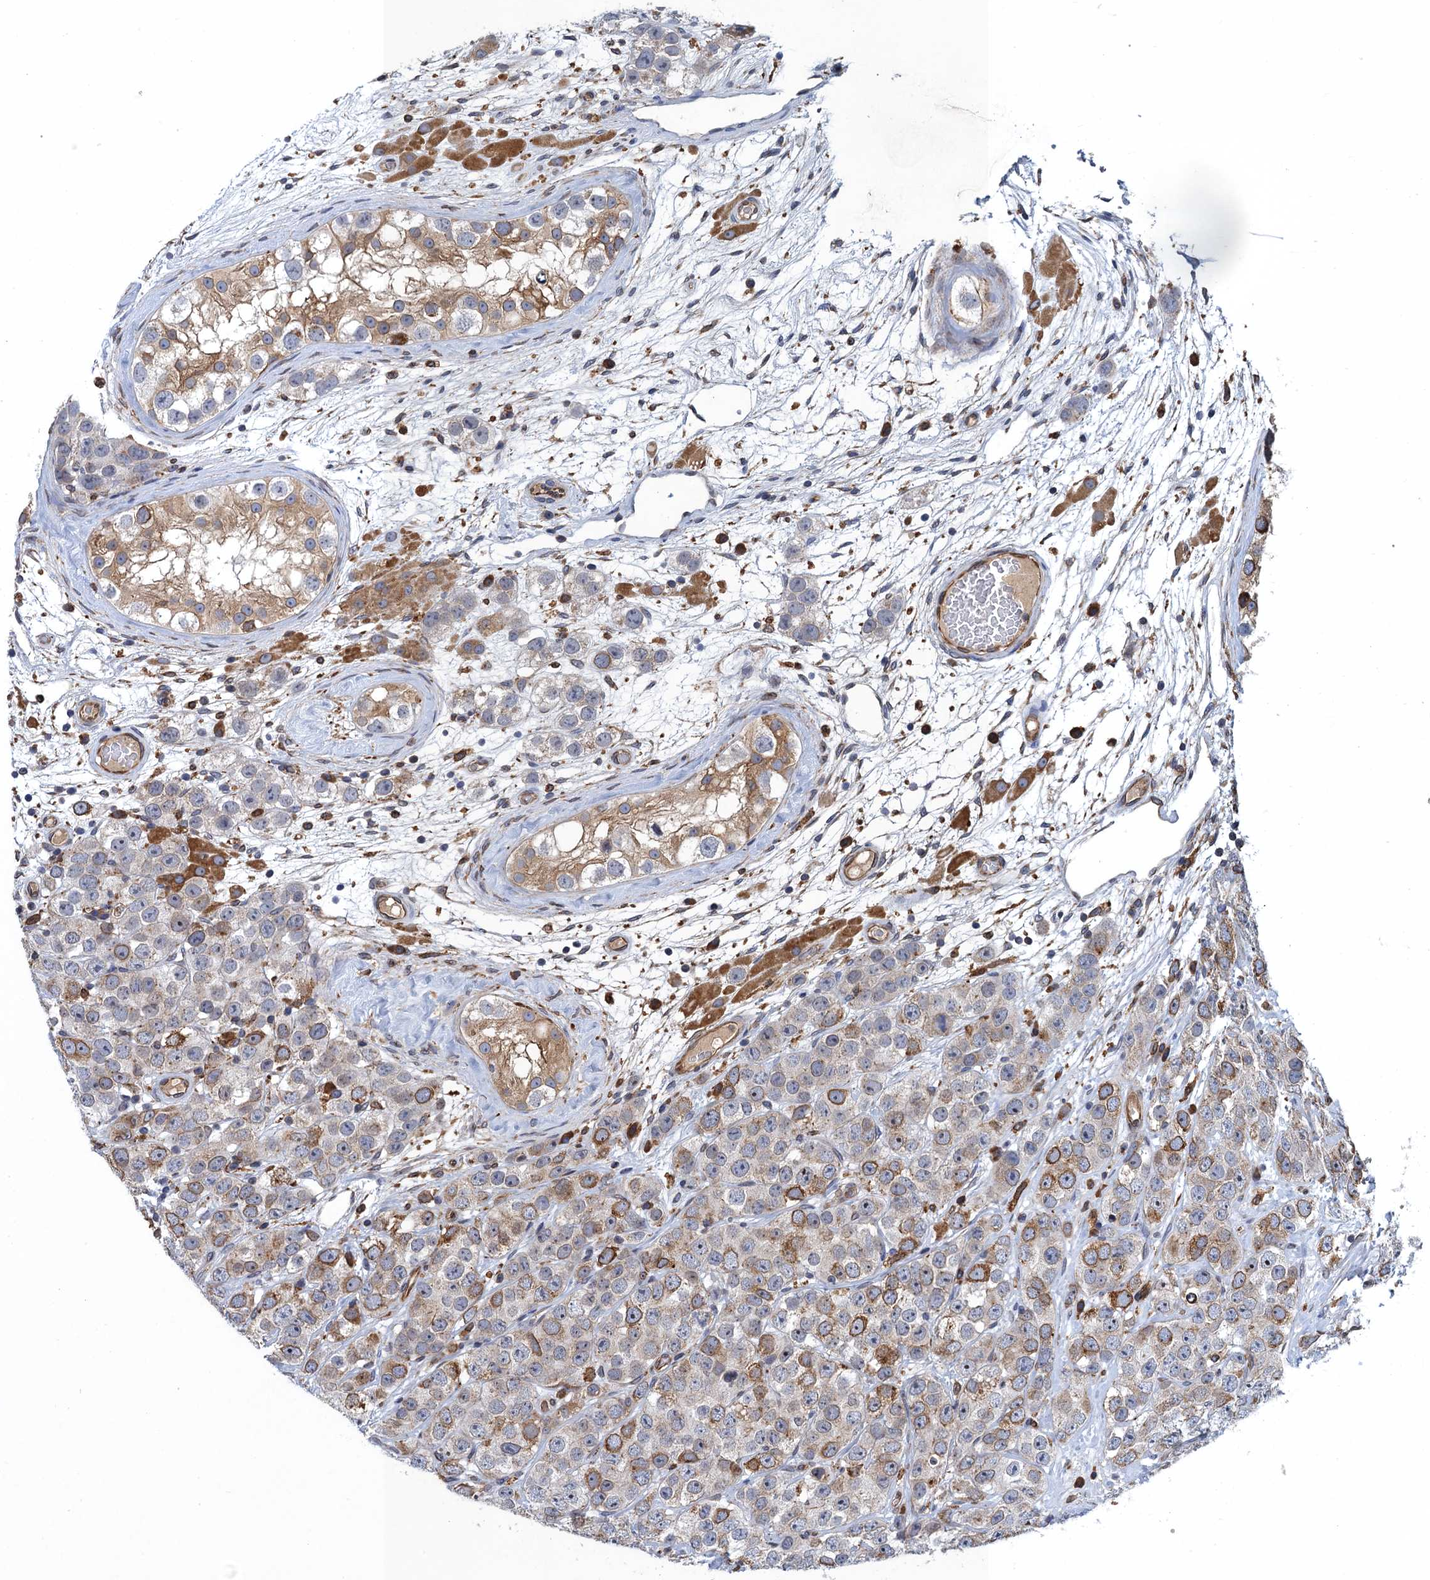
{"staining": {"intensity": "moderate", "quantity": "<25%", "location": "cytoplasmic/membranous"}, "tissue": "testis cancer", "cell_type": "Tumor cells", "image_type": "cancer", "snomed": [{"axis": "morphology", "description": "Seminoma, NOS"}, {"axis": "topography", "description": "Testis"}], "caption": "A photomicrograph of human testis cancer stained for a protein exhibits moderate cytoplasmic/membranous brown staining in tumor cells.", "gene": "ARMC5", "patient": {"sex": "male", "age": 28}}